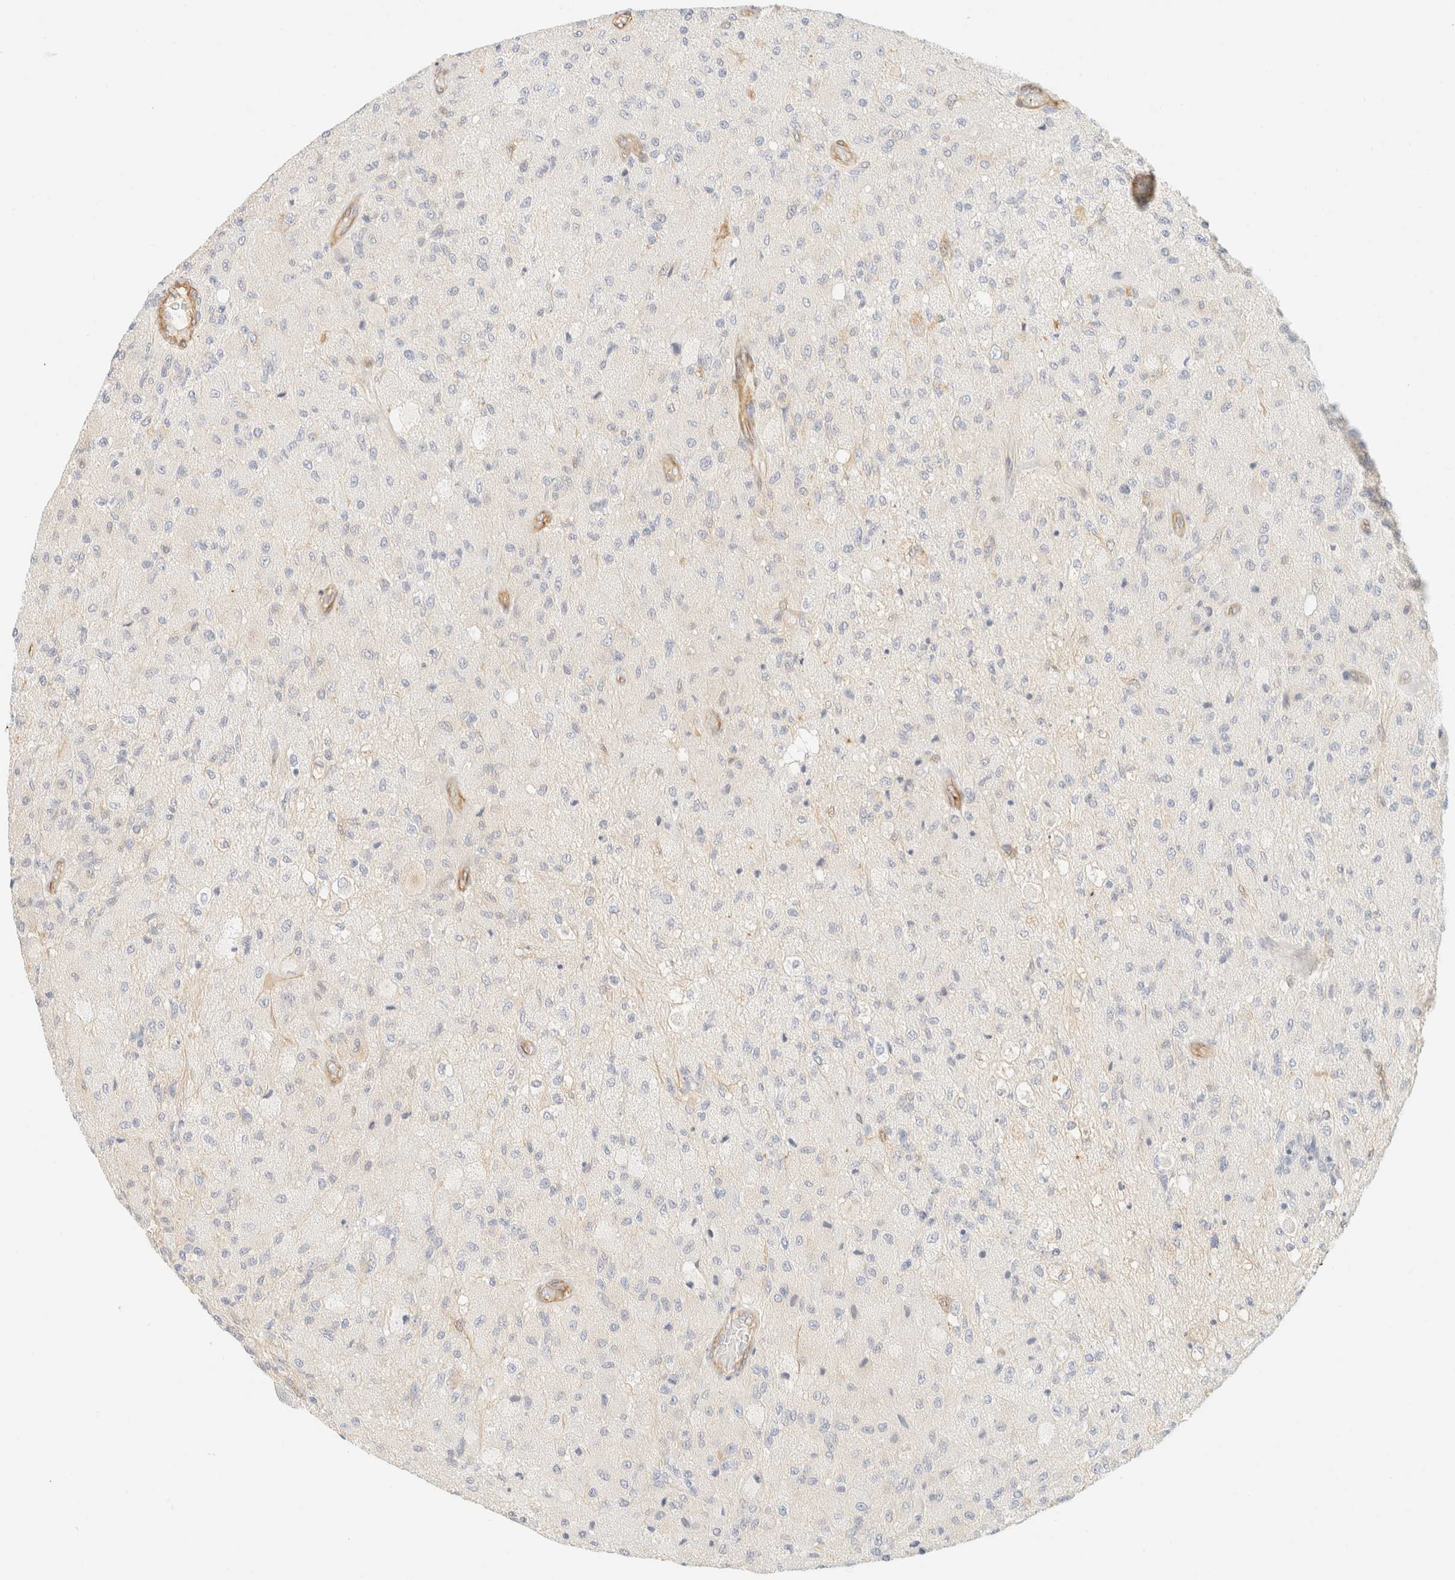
{"staining": {"intensity": "negative", "quantity": "none", "location": "none"}, "tissue": "glioma", "cell_type": "Tumor cells", "image_type": "cancer", "snomed": [{"axis": "morphology", "description": "Normal tissue, NOS"}, {"axis": "morphology", "description": "Glioma, malignant, High grade"}, {"axis": "topography", "description": "Cerebral cortex"}], "caption": "DAB immunohistochemical staining of human malignant glioma (high-grade) displays no significant positivity in tumor cells.", "gene": "OTOP2", "patient": {"sex": "male", "age": 77}}